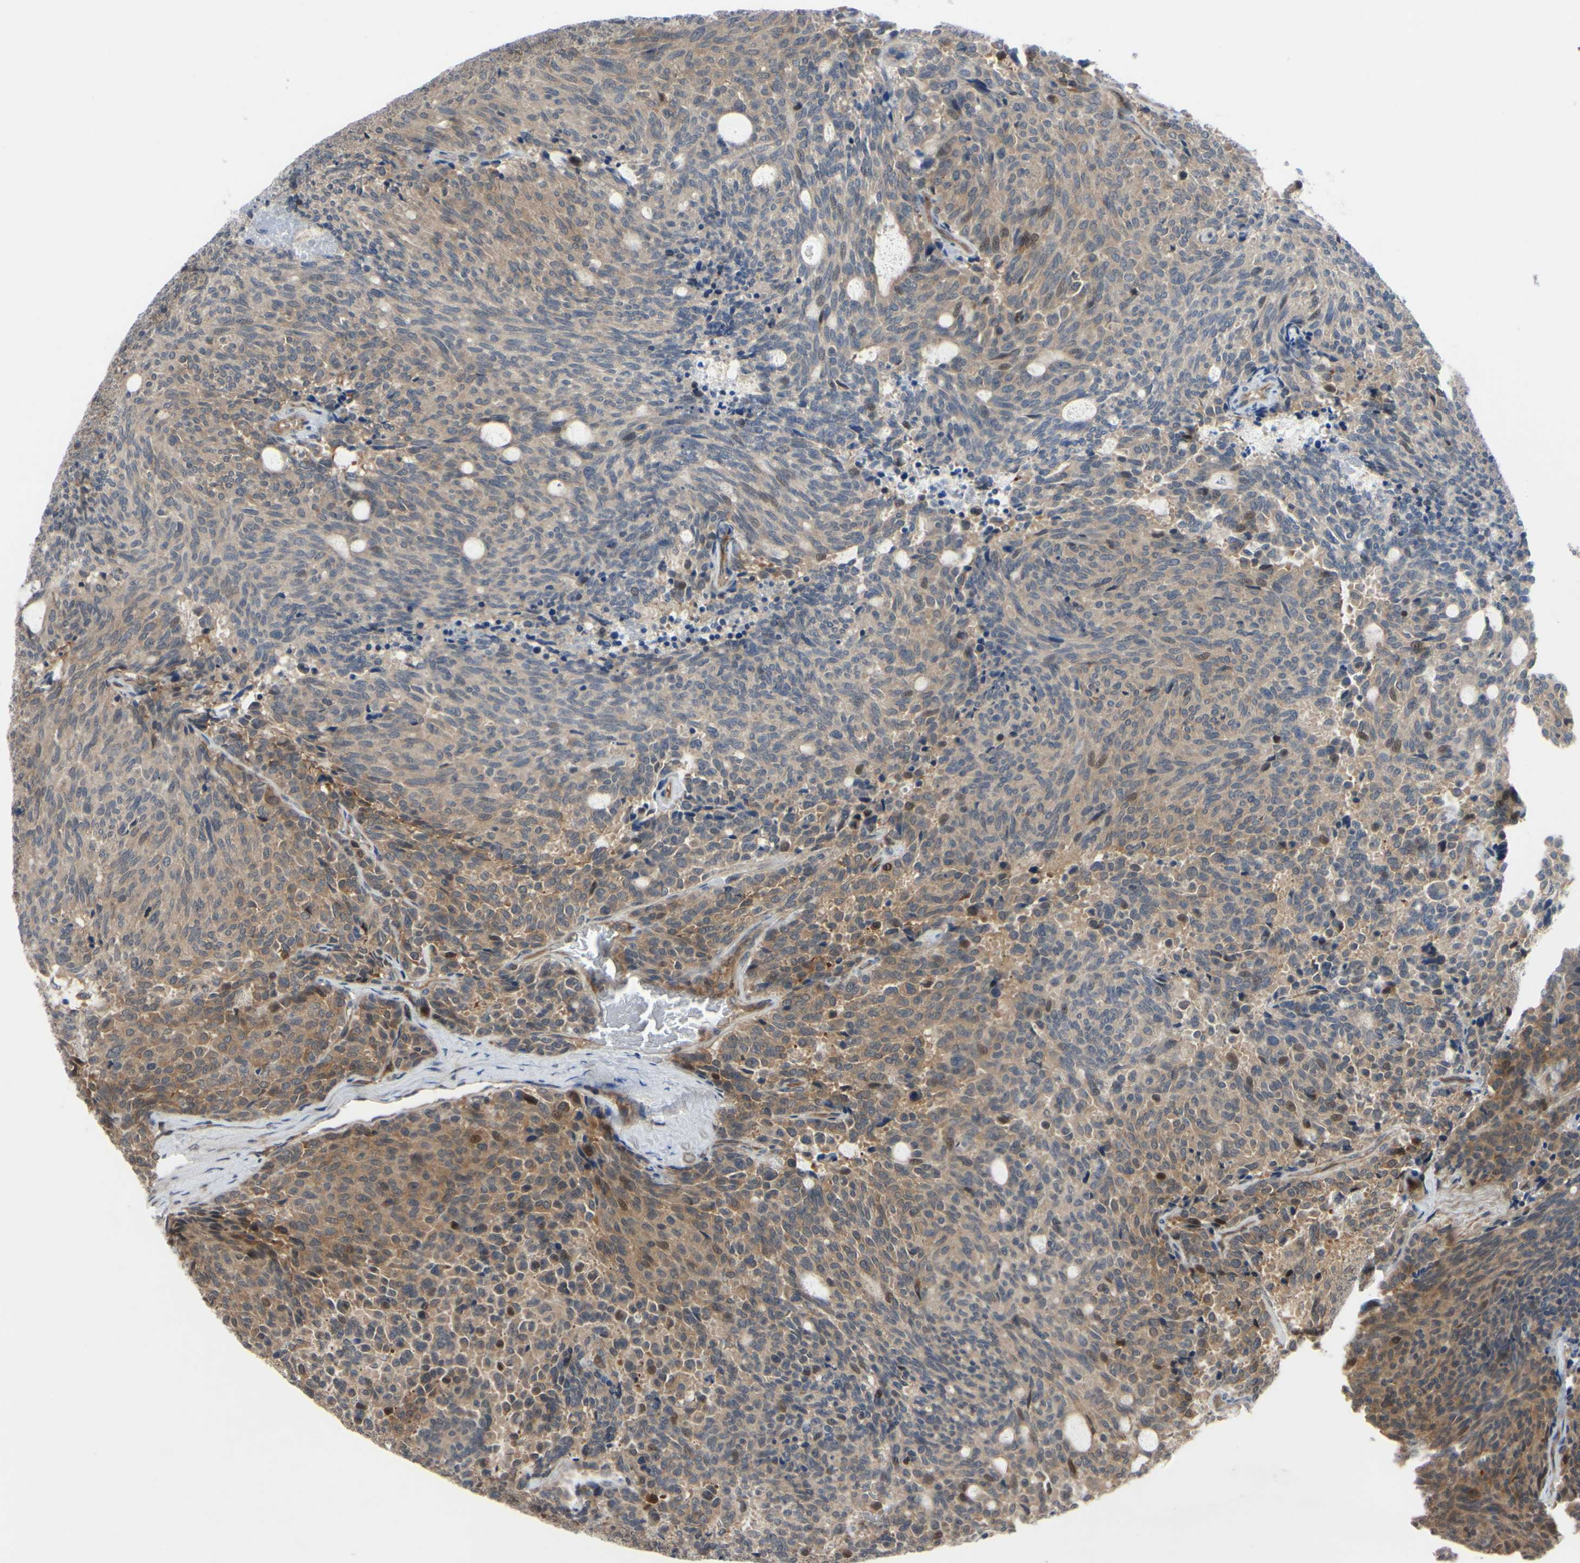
{"staining": {"intensity": "moderate", "quantity": "25%-75%", "location": "cytoplasmic/membranous,nuclear"}, "tissue": "carcinoid", "cell_type": "Tumor cells", "image_type": "cancer", "snomed": [{"axis": "morphology", "description": "Carcinoid, malignant, NOS"}, {"axis": "topography", "description": "Pancreas"}], "caption": "Carcinoid stained with DAB (3,3'-diaminobenzidine) immunohistochemistry demonstrates medium levels of moderate cytoplasmic/membranous and nuclear positivity in about 25%-75% of tumor cells. (IHC, brightfield microscopy, high magnification).", "gene": "COMMD9", "patient": {"sex": "female", "age": 54}}